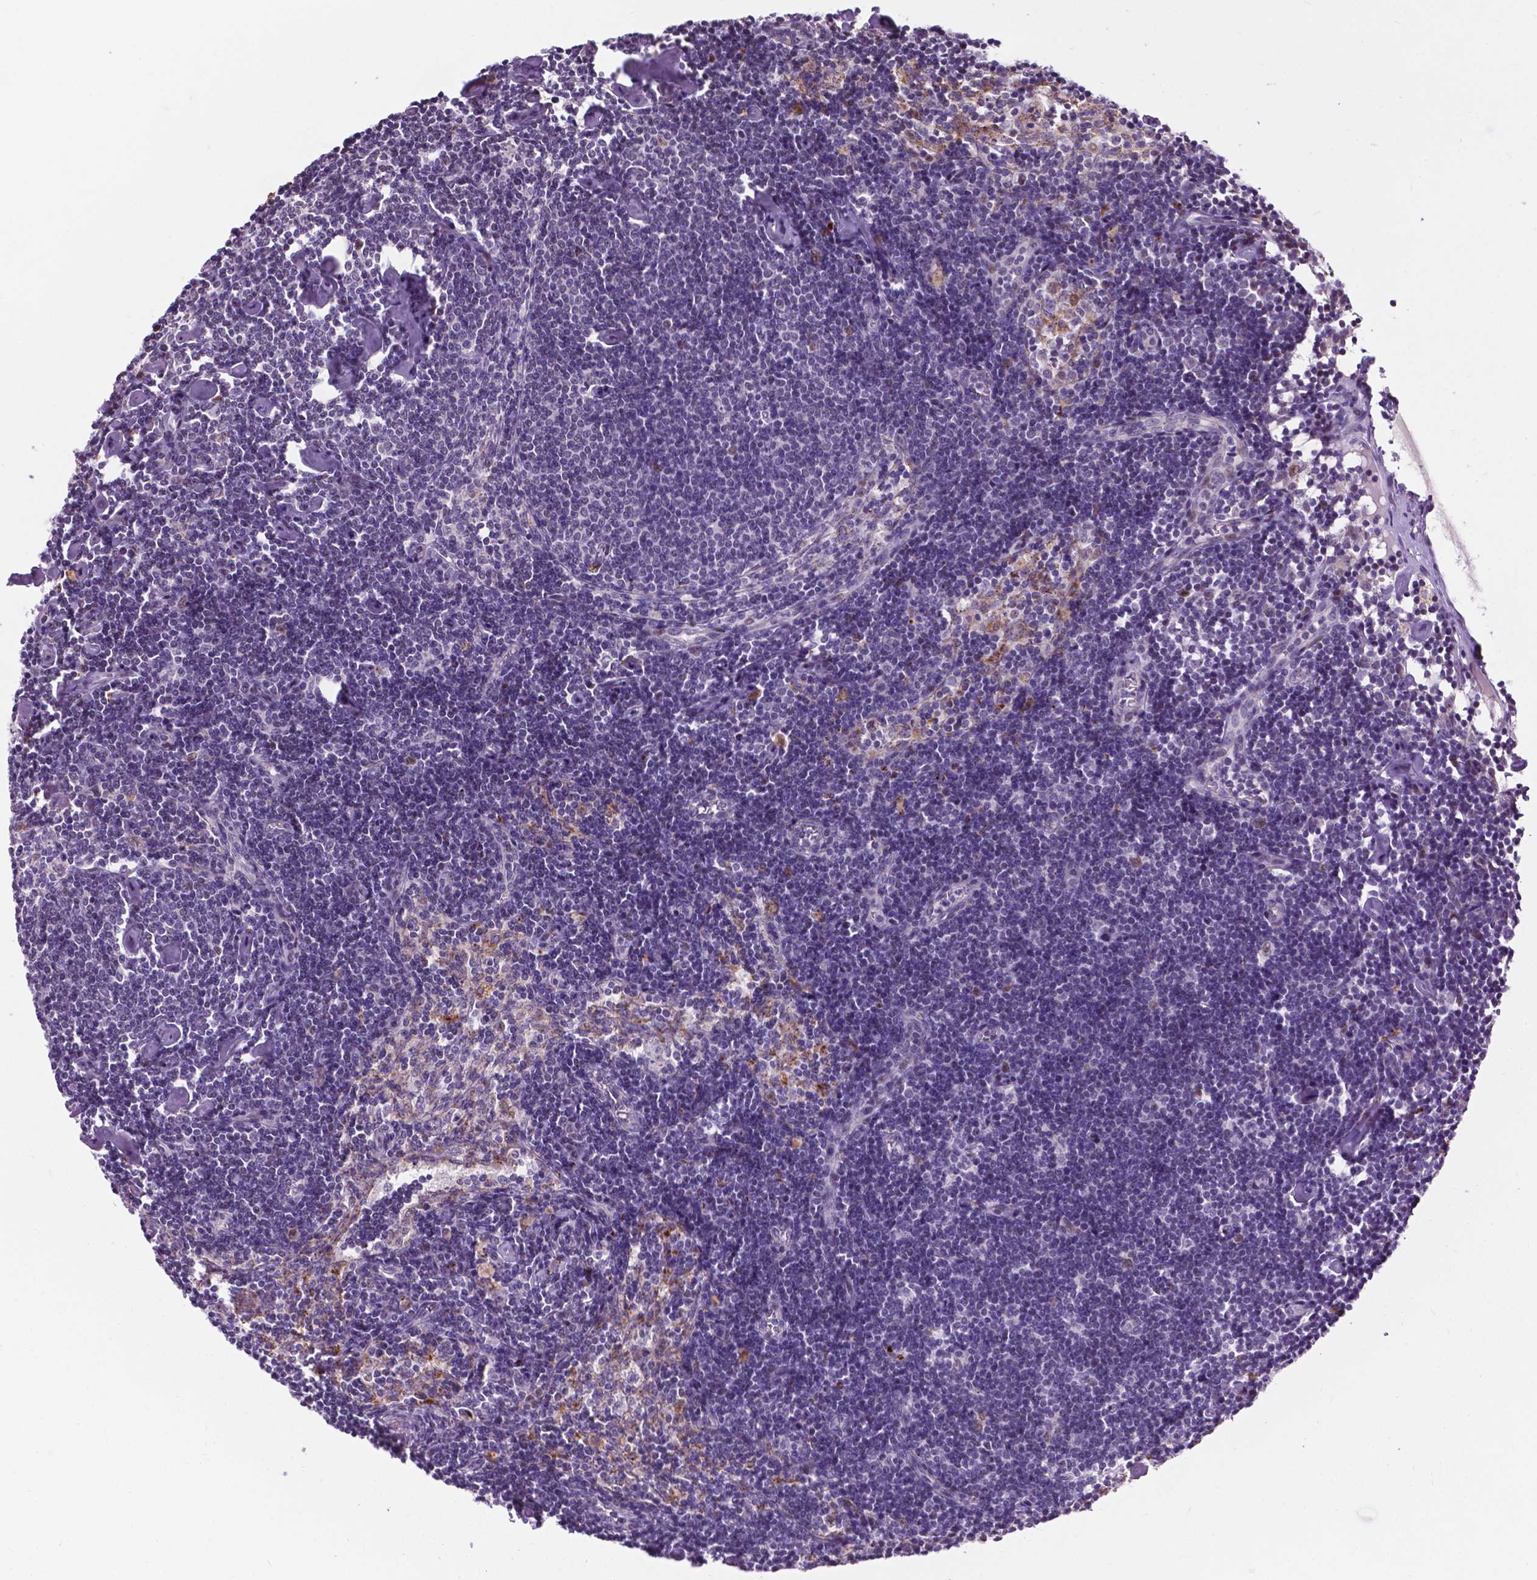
{"staining": {"intensity": "moderate", "quantity": "25%-75%", "location": "nuclear"}, "tissue": "lymph node", "cell_type": "Germinal center cells", "image_type": "normal", "snomed": [{"axis": "morphology", "description": "Normal tissue, NOS"}, {"axis": "topography", "description": "Lymph node"}], "caption": "High-power microscopy captured an IHC histopathology image of normal lymph node, revealing moderate nuclear positivity in approximately 25%-75% of germinal center cells. (DAB = brown stain, brightfield microscopy at high magnification).", "gene": "SMAD2", "patient": {"sex": "female", "age": 42}}